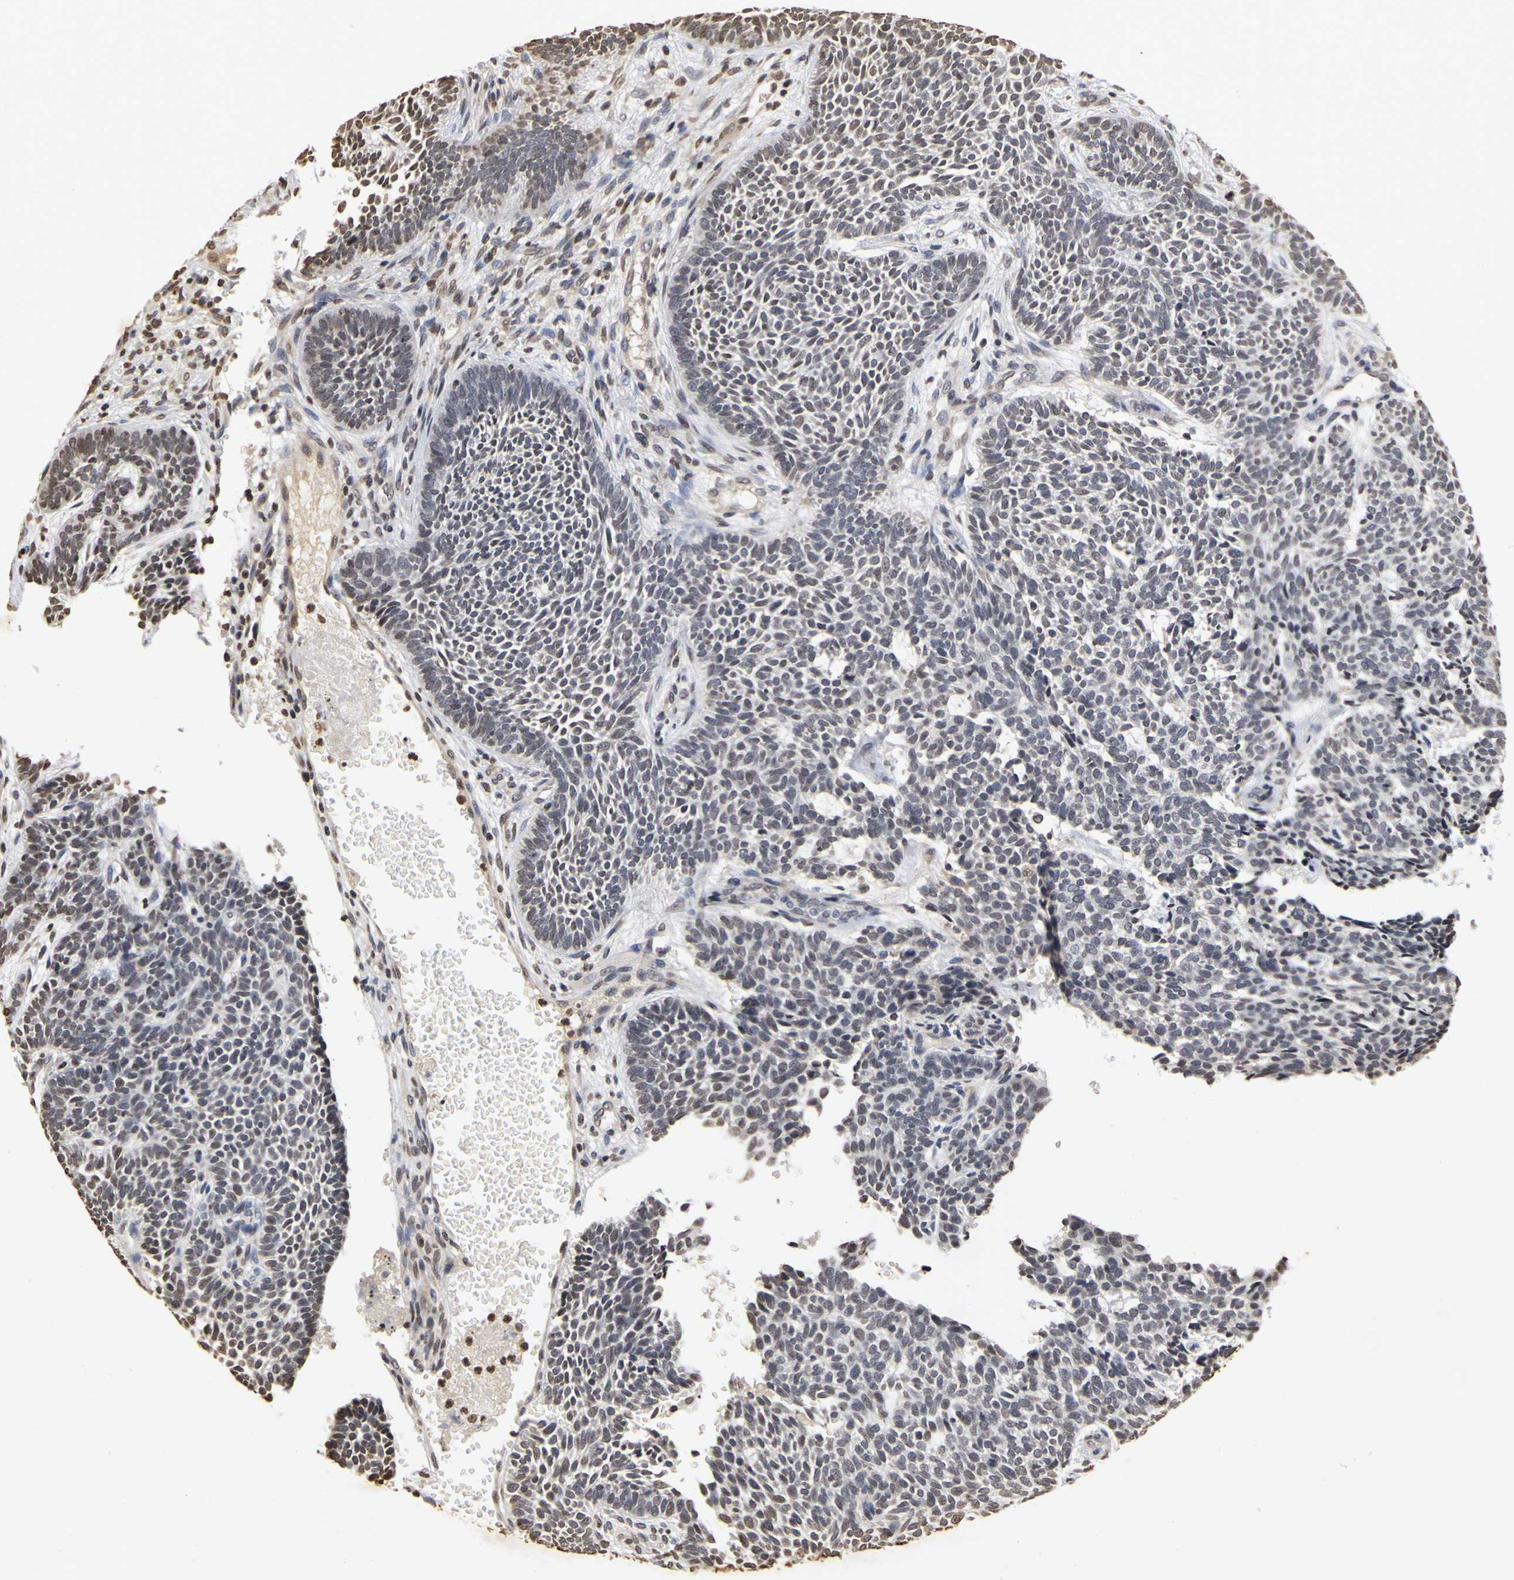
{"staining": {"intensity": "weak", "quantity": "25%-75%", "location": "nuclear"}, "tissue": "skin cancer", "cell_type": "Tumor cells", "image_type": "cancer", "snomed": [{"axis": "morphology", "description": "Normal tissue, NOS"}, {"axis": "morphology", "description": "Basal cell carcinoma"}, {"axis": "topography", "description": "Skin"}], "caption": "Basal cell carcinoma (skin) tissue shows weak nuclear positivity in approximately 25%-75% of tumor cells, visualized by immunohistochemistry.", "gene": "ERCC2", "patient": {"sex": "male", "age": 87}}